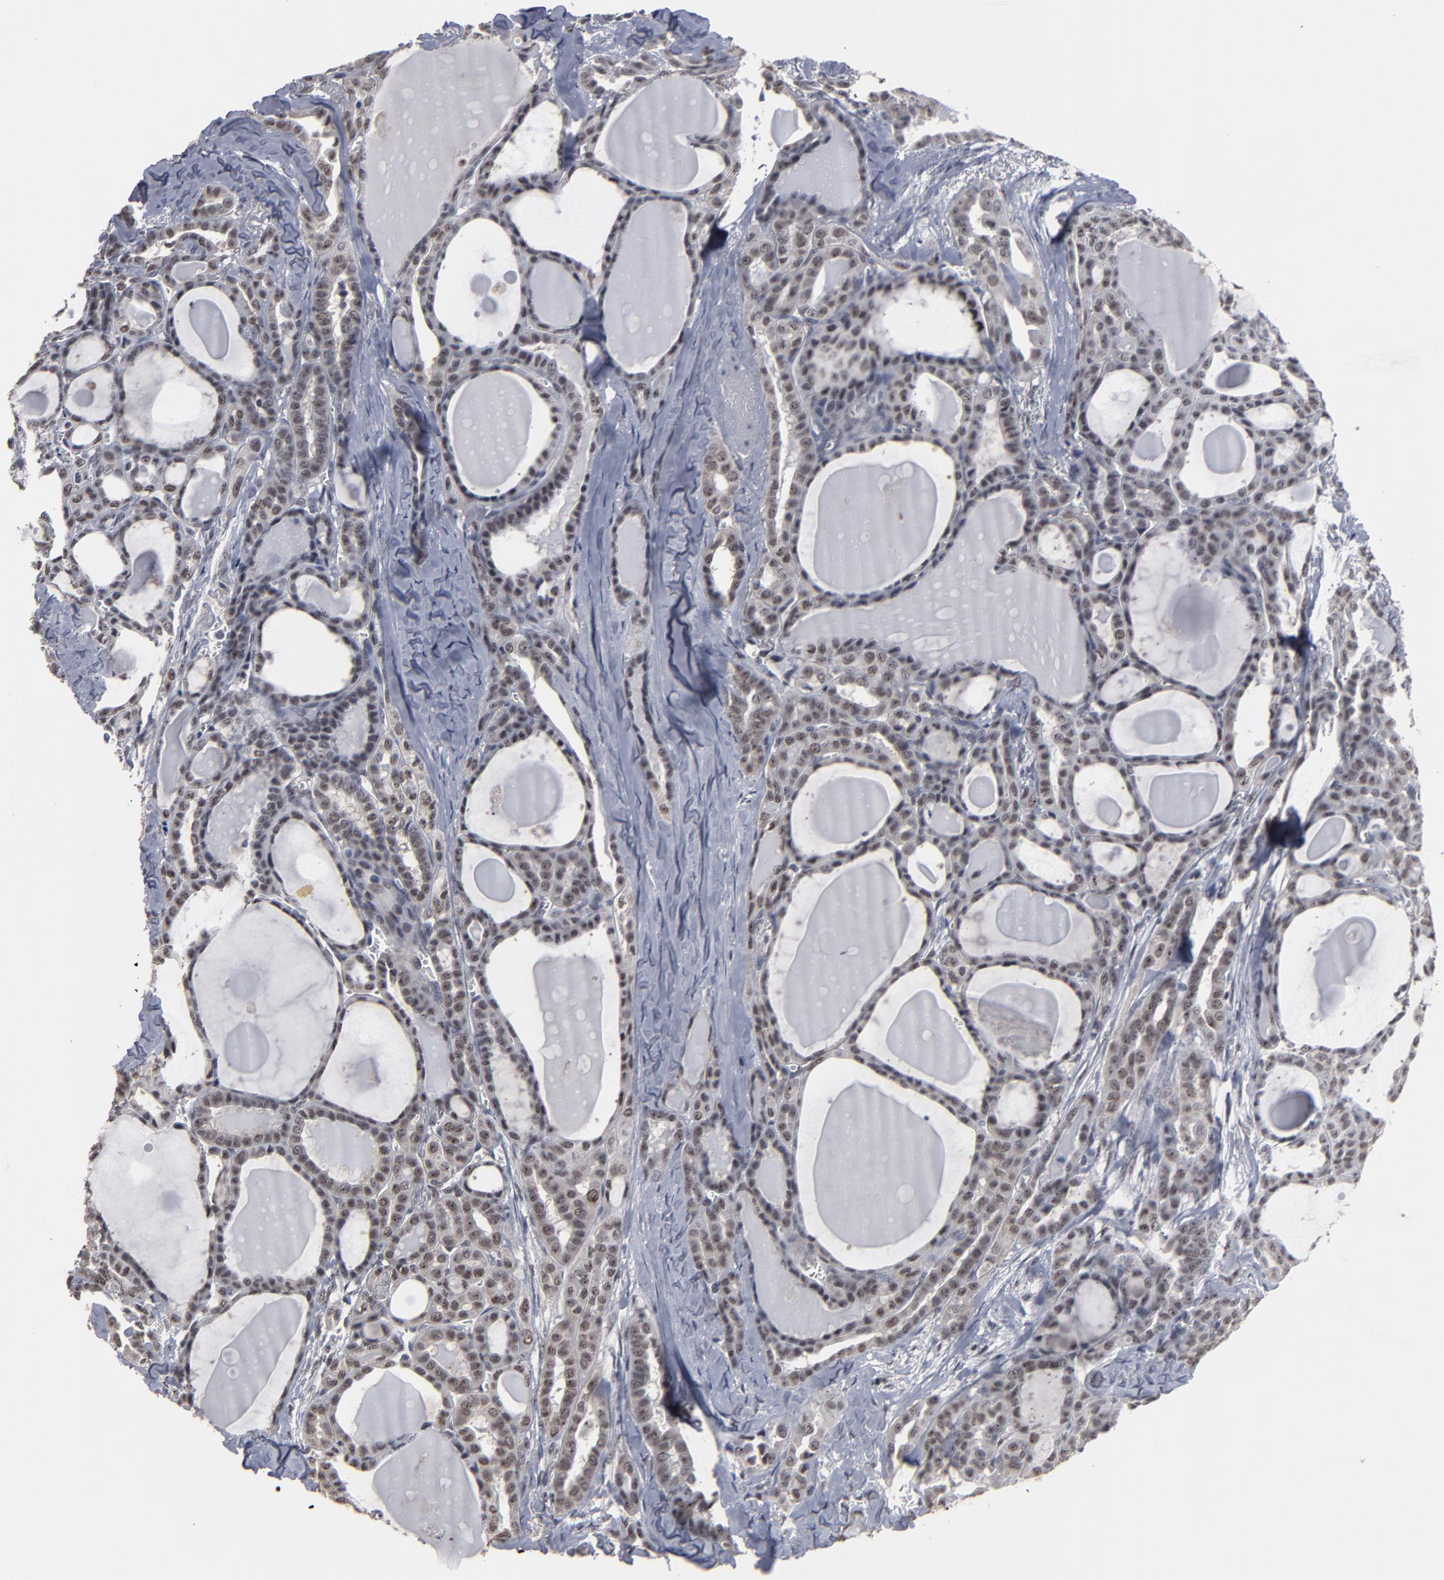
{"staining": {"intensity": "weak", "quantity": ">75%", "location": "nuclear"}, "tissue": "thyroid cancer", "cell_type": "Tumor cells", "image_type": "cancer", "snomed": [{"axis": "morphology", "description": "Carcinoma, NOS"}, {"axis": "topography", "description": "Thyroid gland"}], "caption": "Carcinoma (thyroid) tissue exhibits weak nuclear positivity in about >75% of tumor cells, visualized by immunohistochemistry. (DAB IHC with brightfield microscopy, high magnification).", "gene": "SSRP1", "patient": {"sex": "female", "age": 91}}